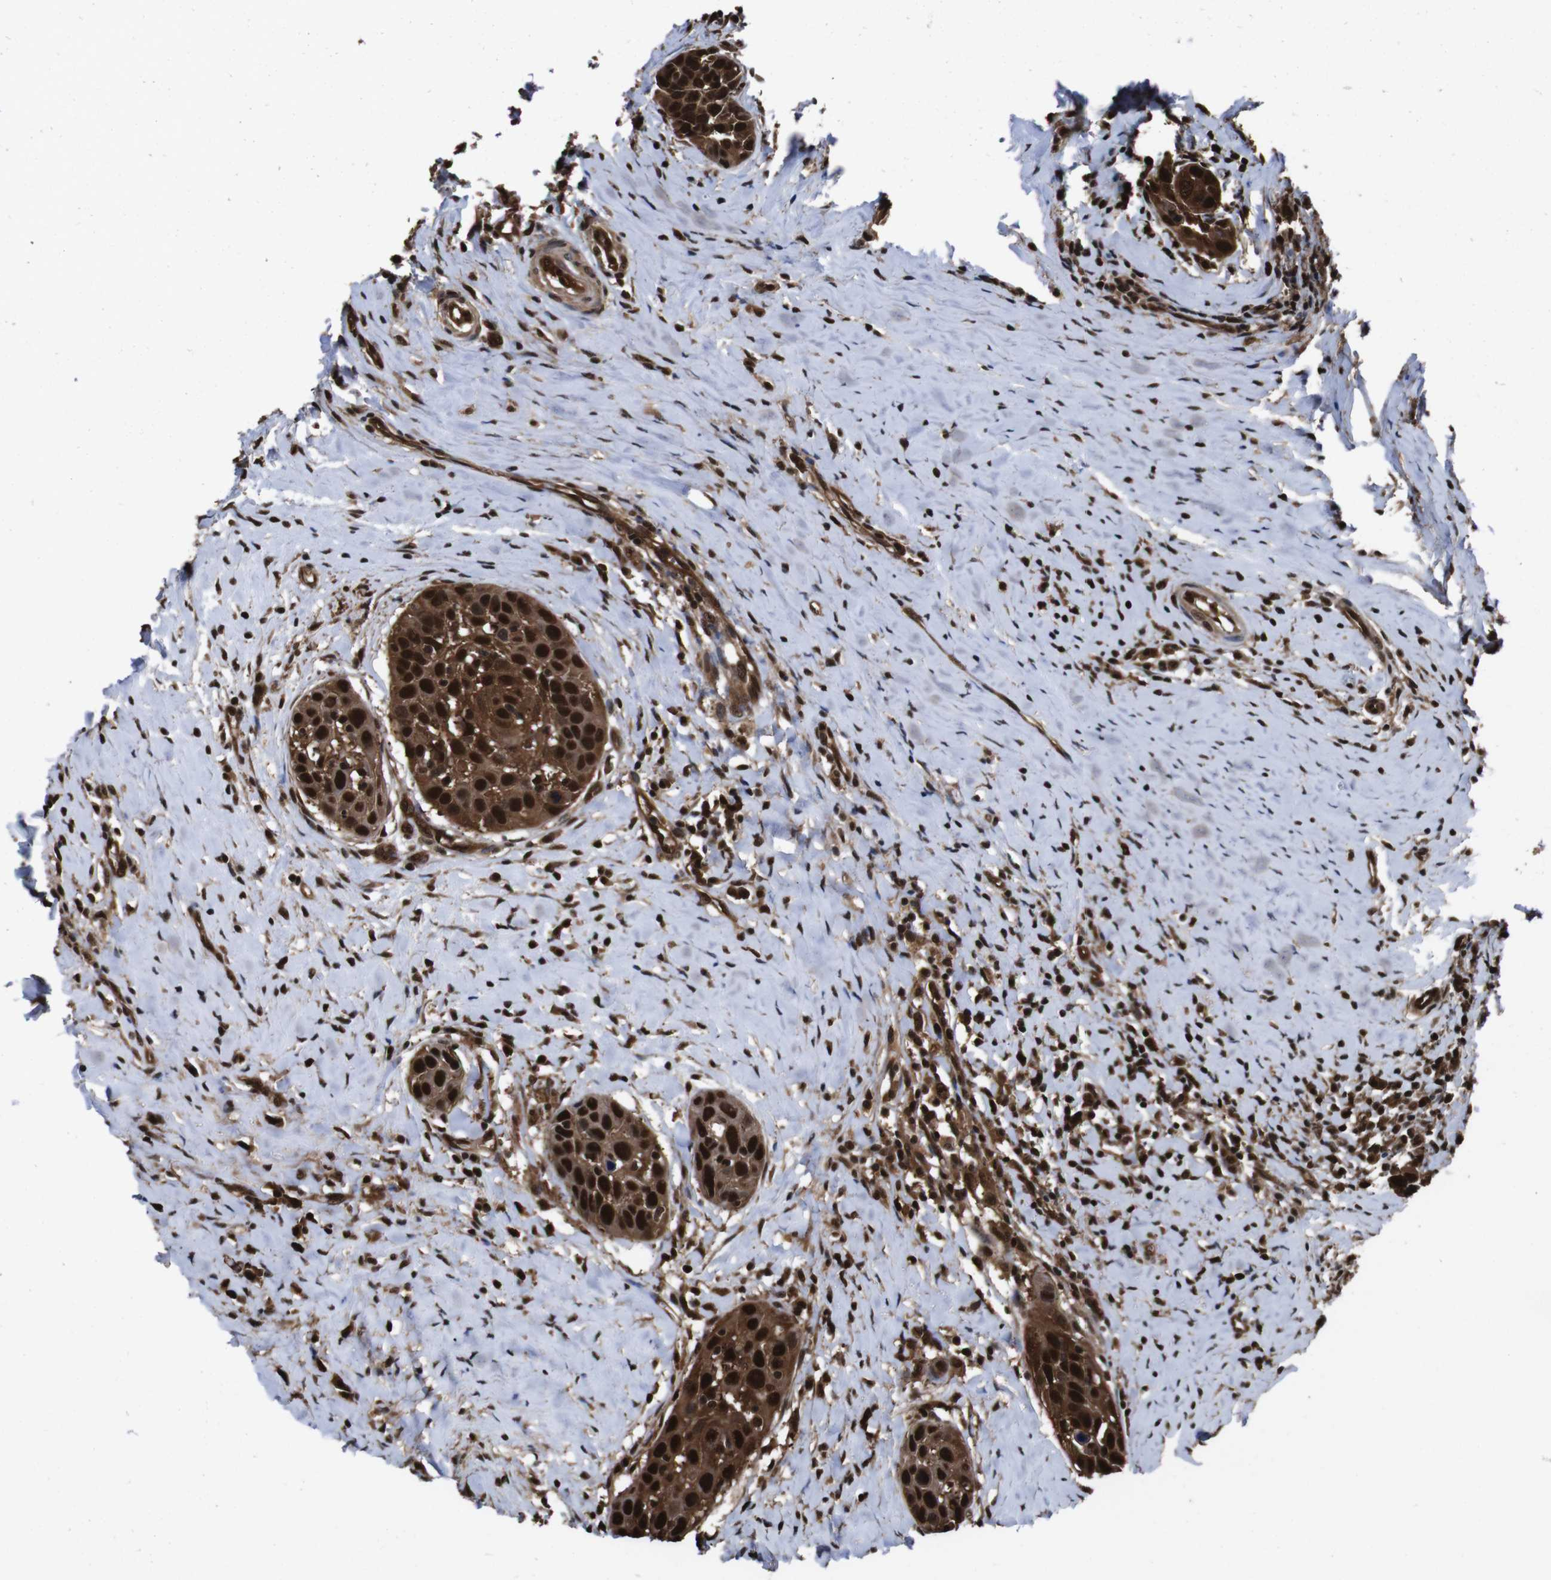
{"staining": {"intensity": "strong", "quantity": ">75%", "location": "cytoplasmic/membranous,nuclear"}, "tissue": "head and neck cancer", "cell_type": "Tumor cells", "image_type": "cancer", "snomed": [{"axis": "morphology", "description": "Normal tissue, NOS"}, {"axis": "morphology", "description": "Squamous cell carcinoma, NOS"}, {"axis": "topography", "description": "Oral tissue"}, {"axis": "topography", "description": "Head-Neck"}], "caption": "Immunohistochemistry (IHC) photomicrograph of neoplastic tissue: human head and neck cancer (squamous cell carcinoma) stained using IHC demonstrates high levels of strong protein expression localized specifically in the cytoplasmic/membranous and nuclear of tumor cells, appearing as a cytoplasmic/membranous and nuclear brown color.", "gene": "VCP", "patient": {"sex": "female", "age": 50}}